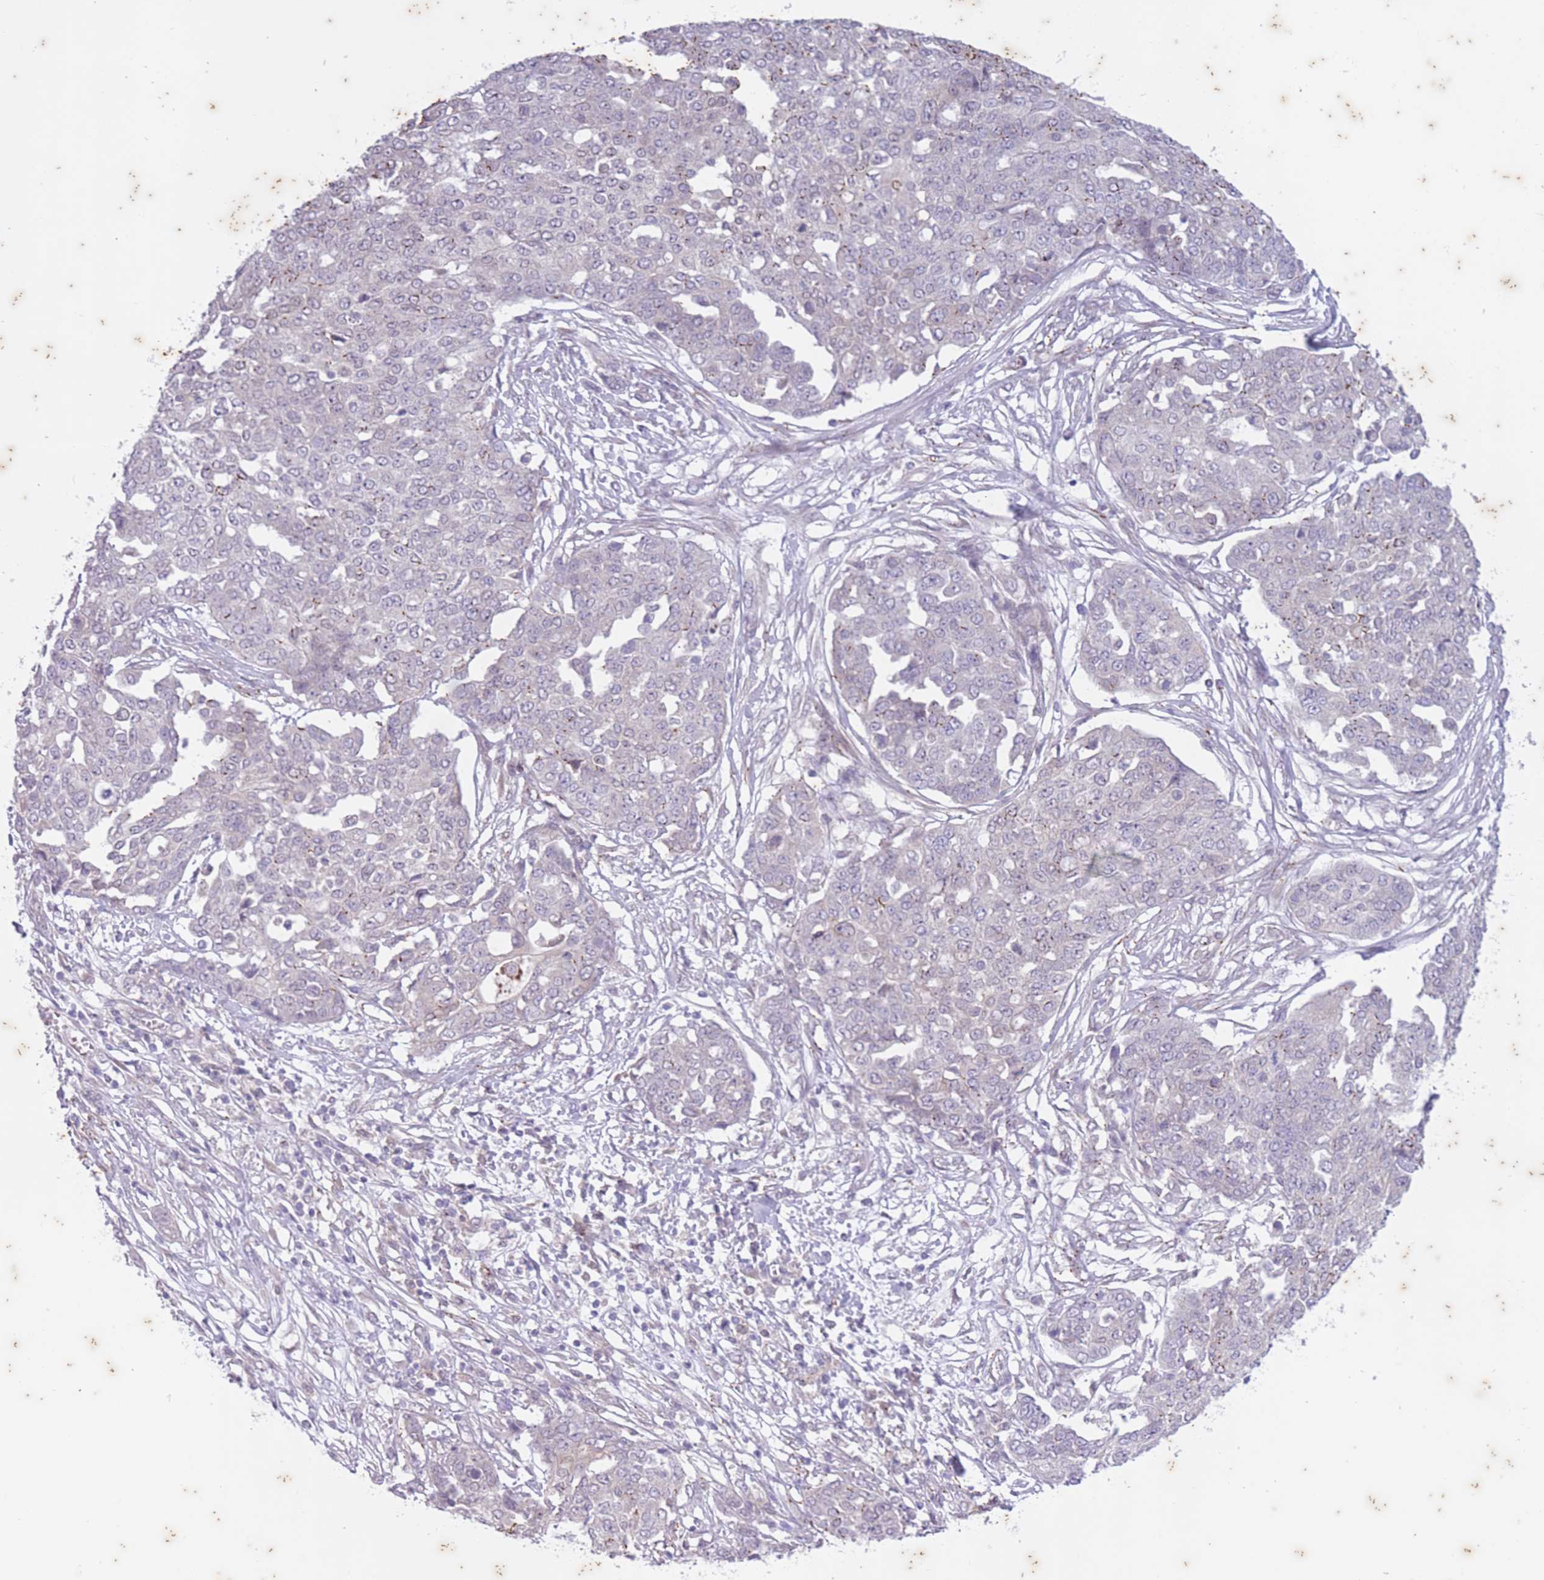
{"staining": {"intensity": "negative", "quantity": "none", "location": "none"}, "tissue": "ovarian cancer", "cell_type": "Tumor cells", "image_type": "cancer", "snomed": [{"axis": "morphology", "description": "Cystadenocarcinoma, serous, NOS"}, {"axis": "topography", "description": "Soft tissue"}, {"axis": "topography", "description": "Ovary"}], "caption": "Ovarian cancer (serous cystadenocarcinoma) was stained to show a protein in brown. There is no significant expression in tumor cells.", "gene": "ARPIN", "patient": {"sex": "female", "age": 57}}